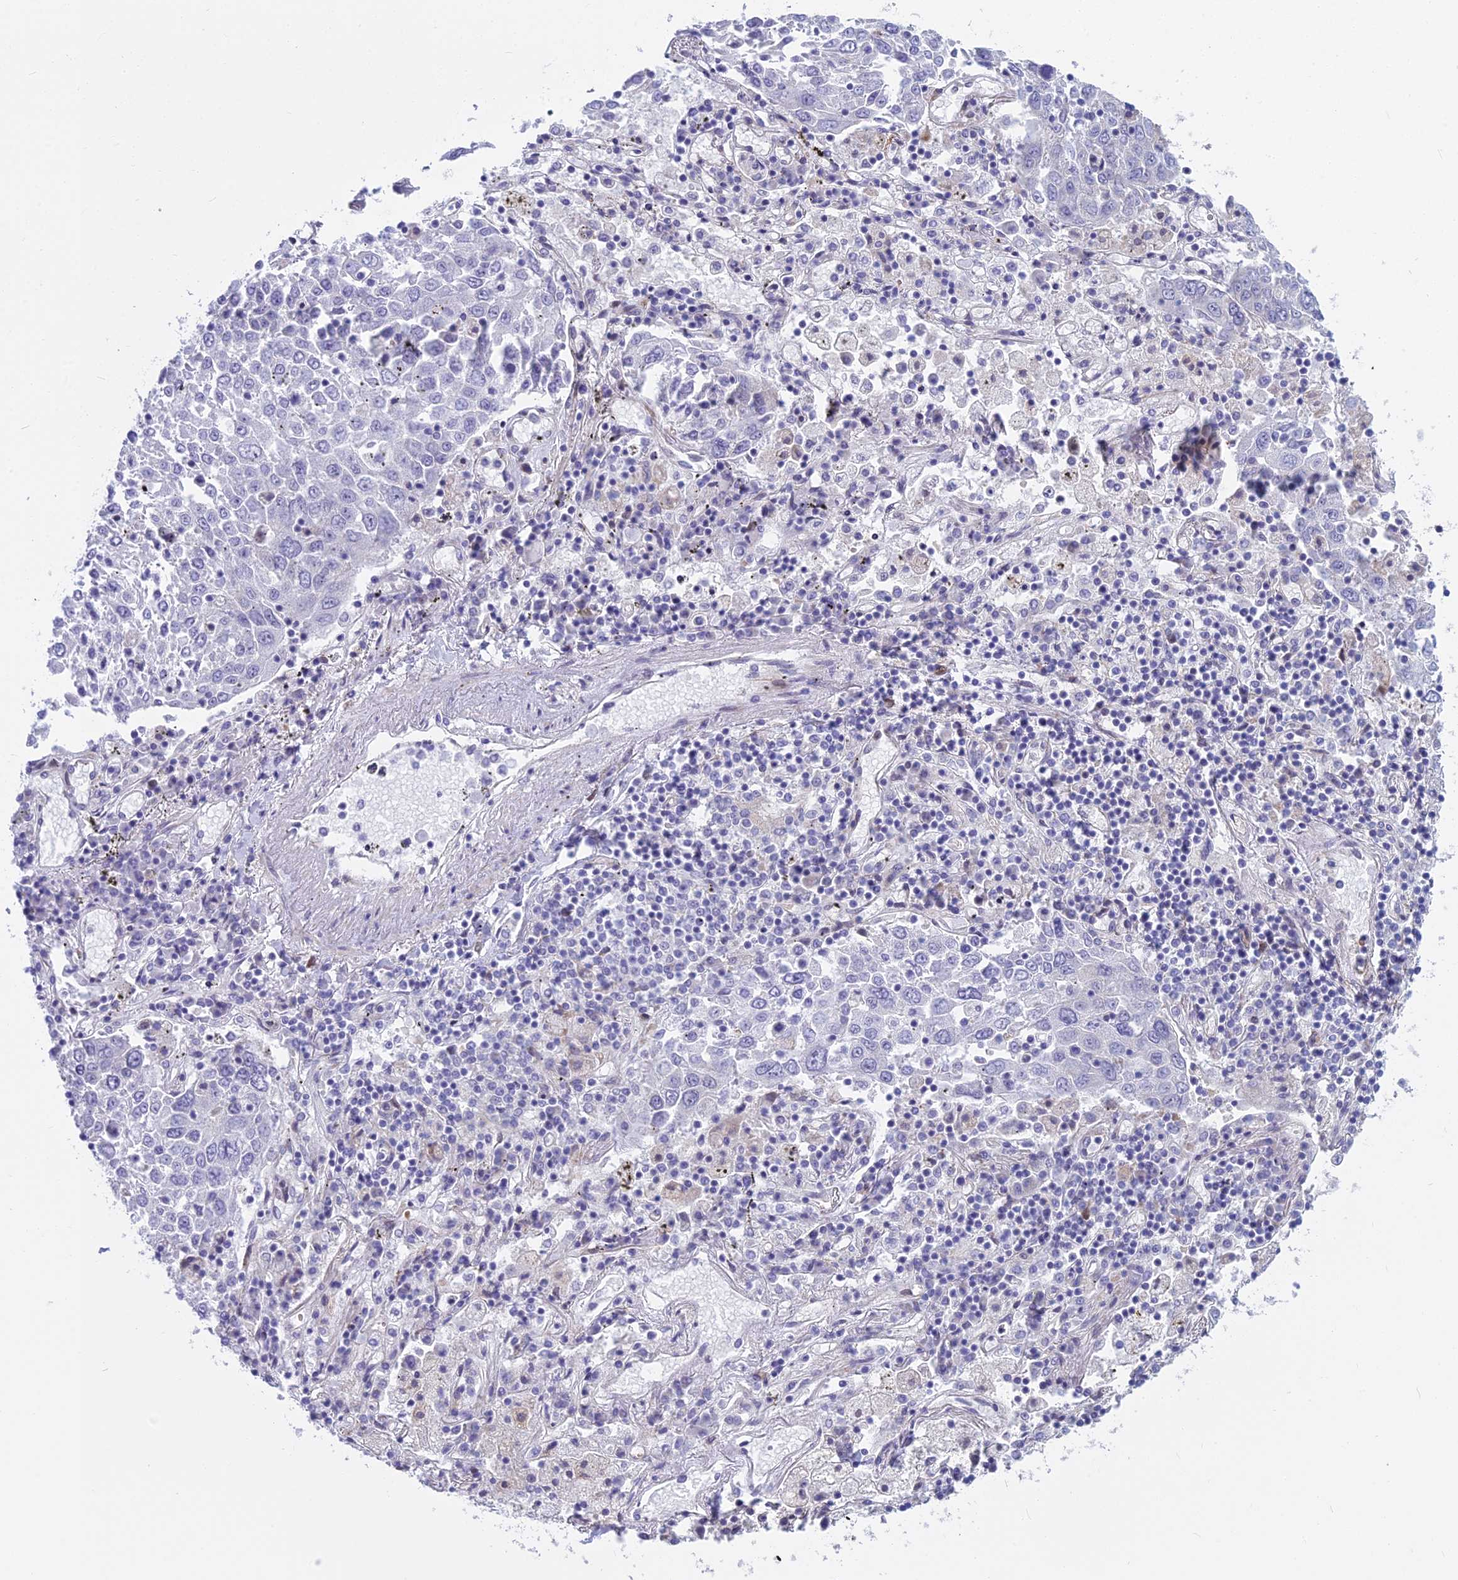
{"staining": {"intensity": "negative", "quantity": "none", "location": "none"}, "tissue": "lung cancer", "cell_type": "Tumor cells", "image_type": "cancer", "snomed": [{"axis": "morphology", "description": "Squamous cell carcinoma, NOS"}, {"axis": "topography", "description": "Lung"}], "caption": "Tumor cells show no significant staining in lung squamous cell carcinoma.", "gene": "PCDHB14", "patient": {"sex": "male", "age": 65}}